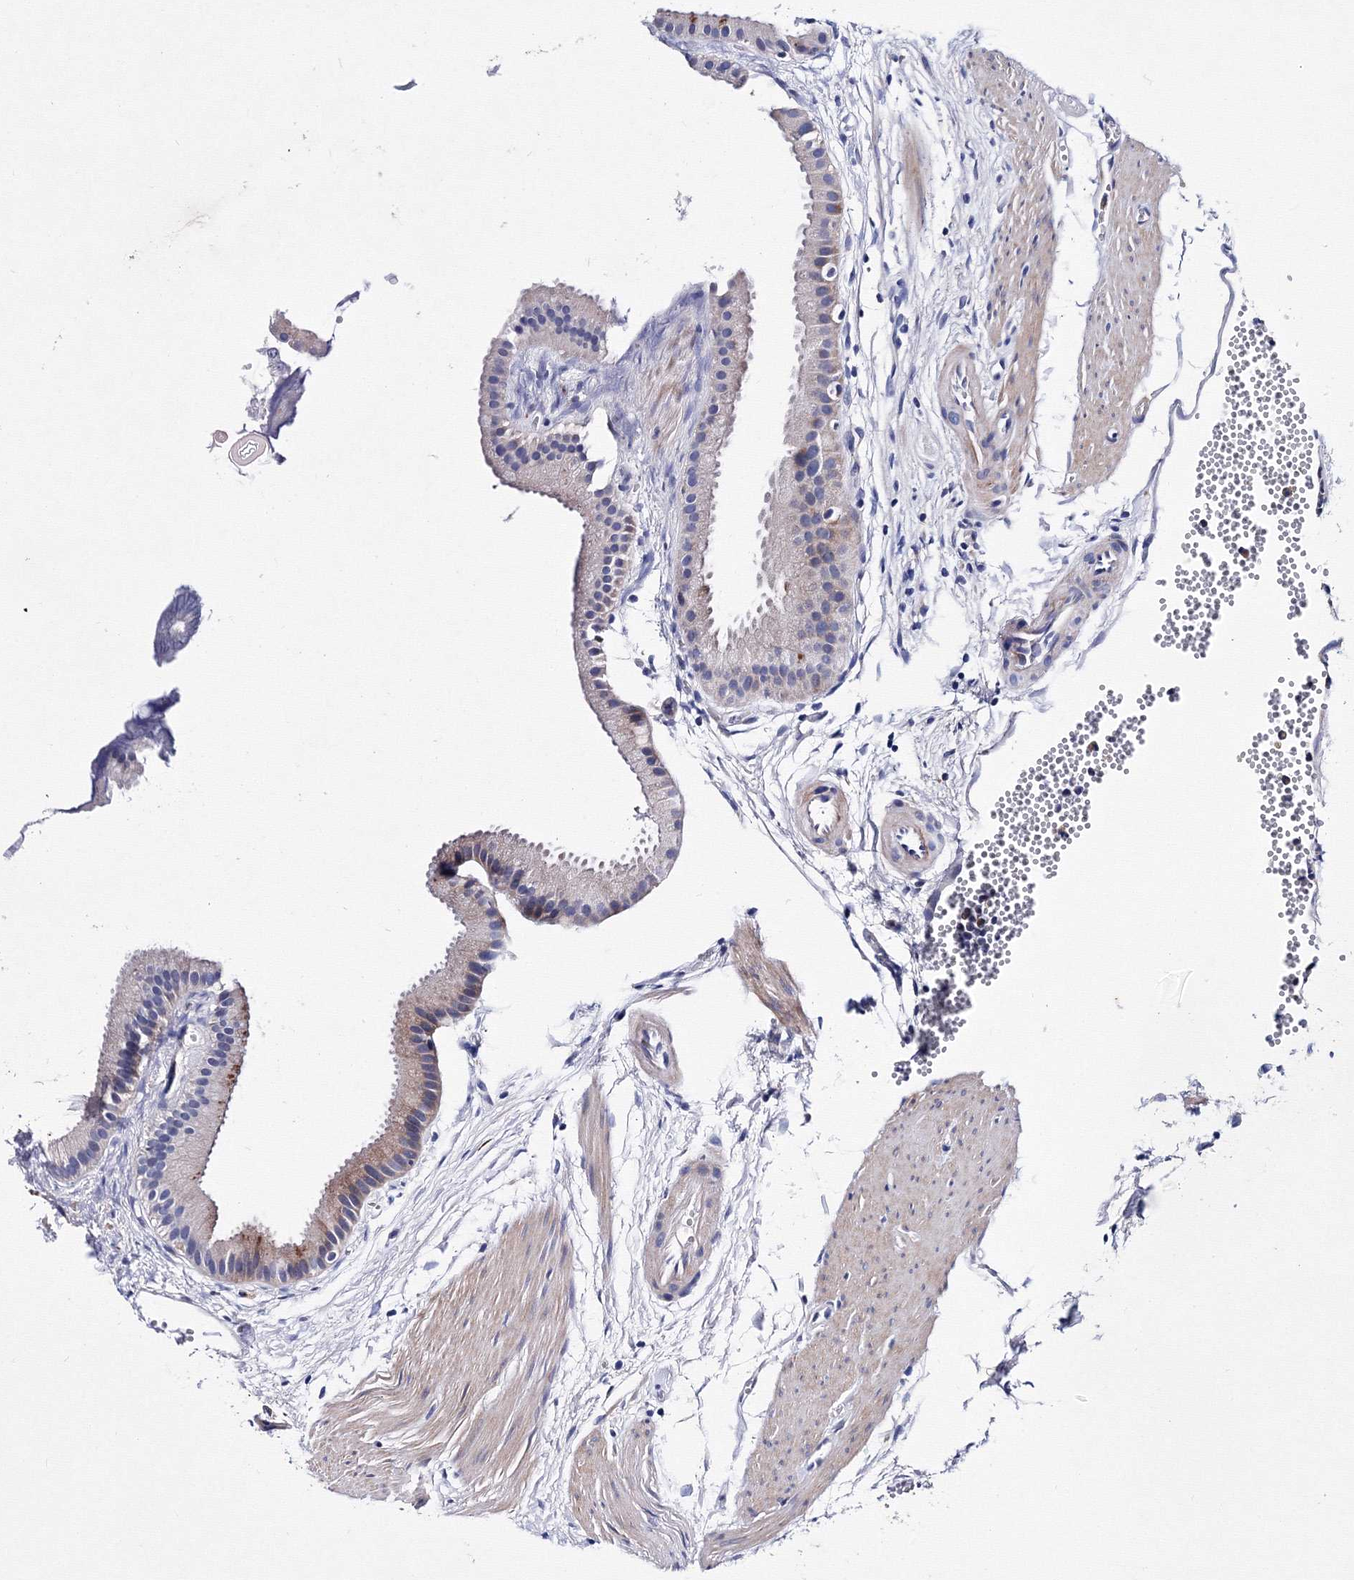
{"staining": {"intensity": "weak", "quantity": "<25%", "location": "cytoplasmic/membranous"}, "tissue": "gallbladder", "cell_type": "Glandular cells", "image_type": "normal", "snomed": [{"axis": "morphology", "description": "Normal tissue, NOS"}, {"axis": "topography", "description": "Gallbladder"}], "caption": "IHC micrograph of normal gallbladder: human gallbladder stained with DAB demonstrates no significant protein positivity in glandular cells.", "gene": "TRPM2", "patient": {"sex": "female", "age": 64}}